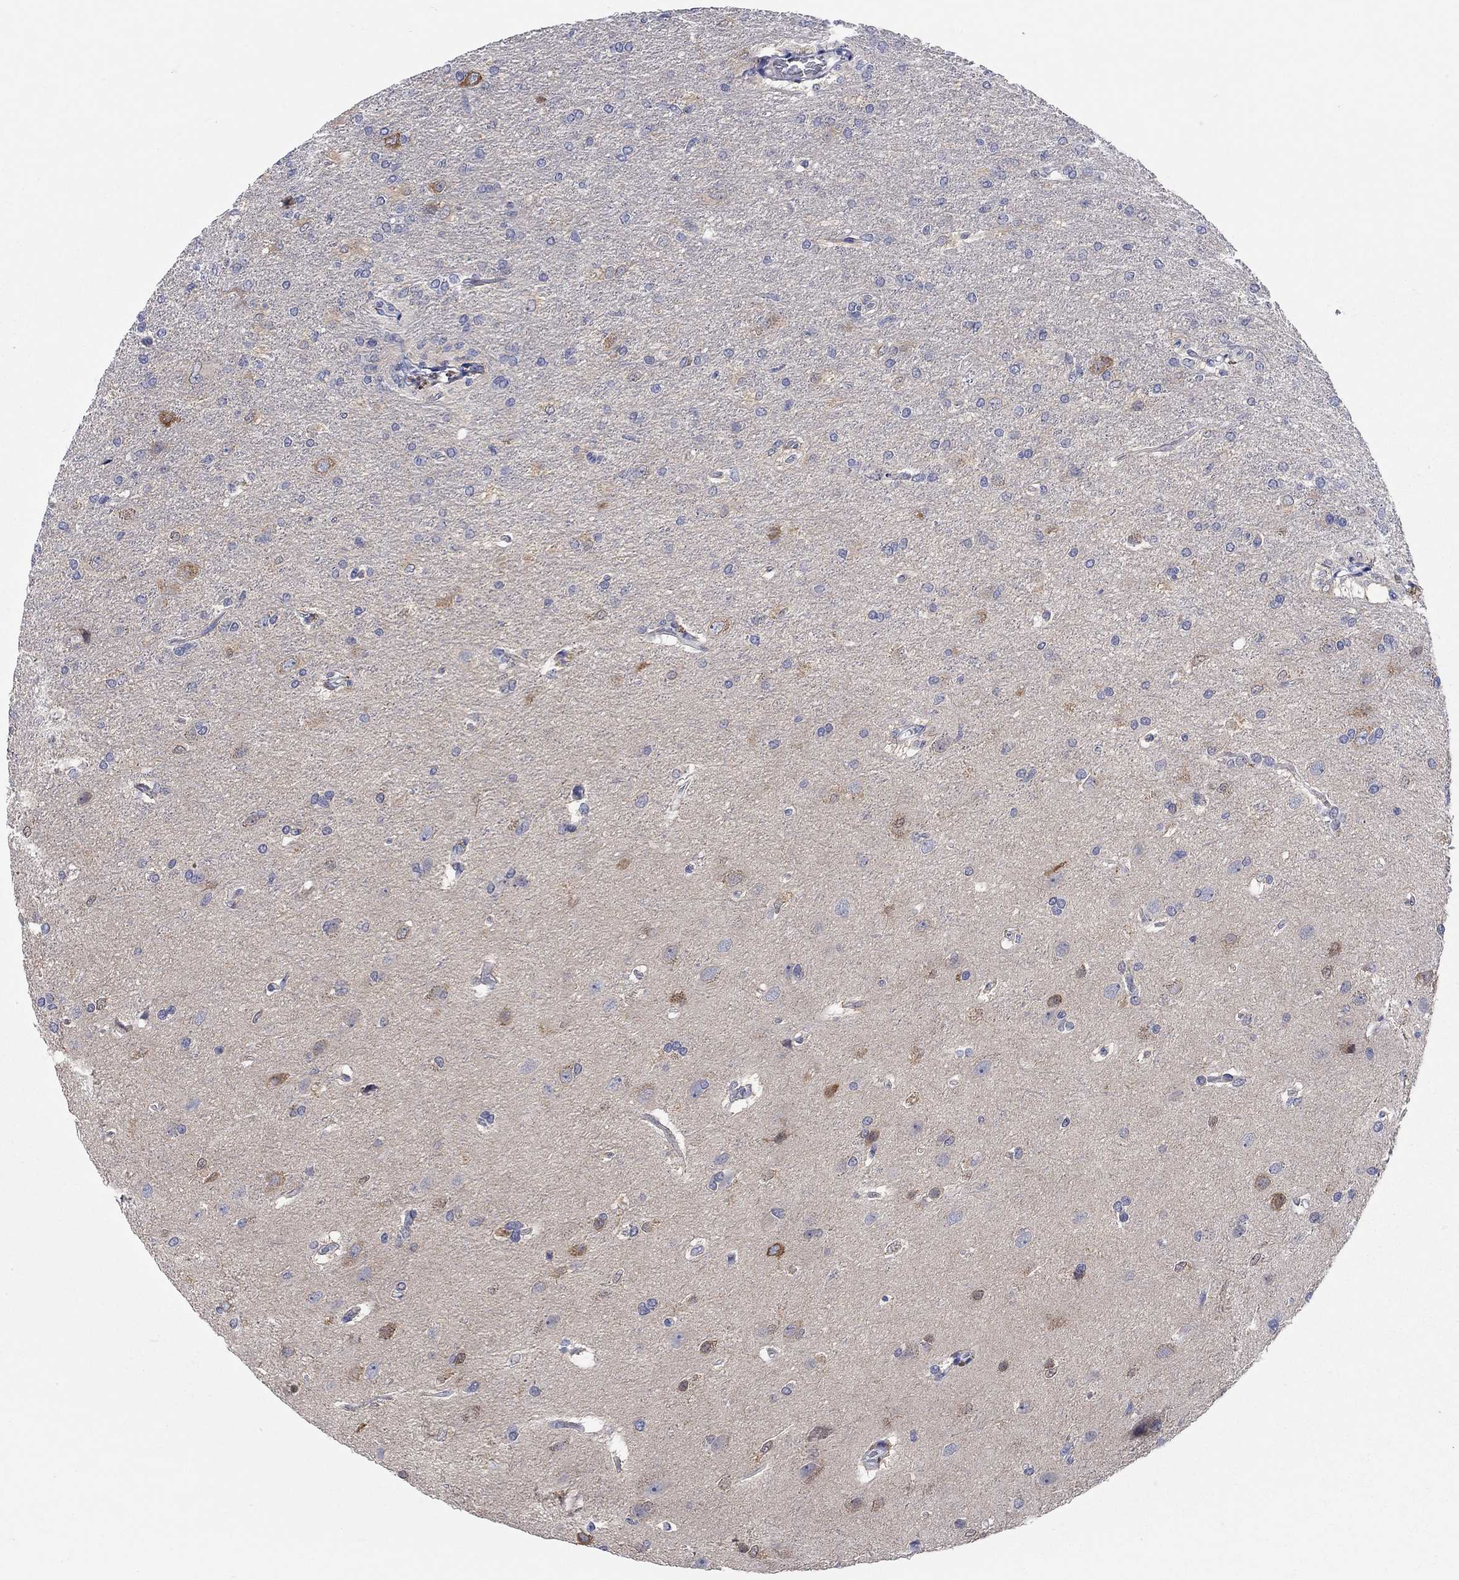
{"staining": {"intensity": "negative", "quantity": "none", "location": "none"}, "tissue": "glioma", "cell_type": "Tumor cells", "image_type": "cancer", "snomed": [{"axis": "morphology", "description": "Glioma, malignant, High grade"}, {"axis": "topography", "description": "Brain"}], "caption": "A high-resolution image shows immunohistochemistry staining of malignant glioma (high-grade), which displays no significant staining in tumor cells.", "gene": "WASF3", "patient": {"sex": "male", "age": 68}}